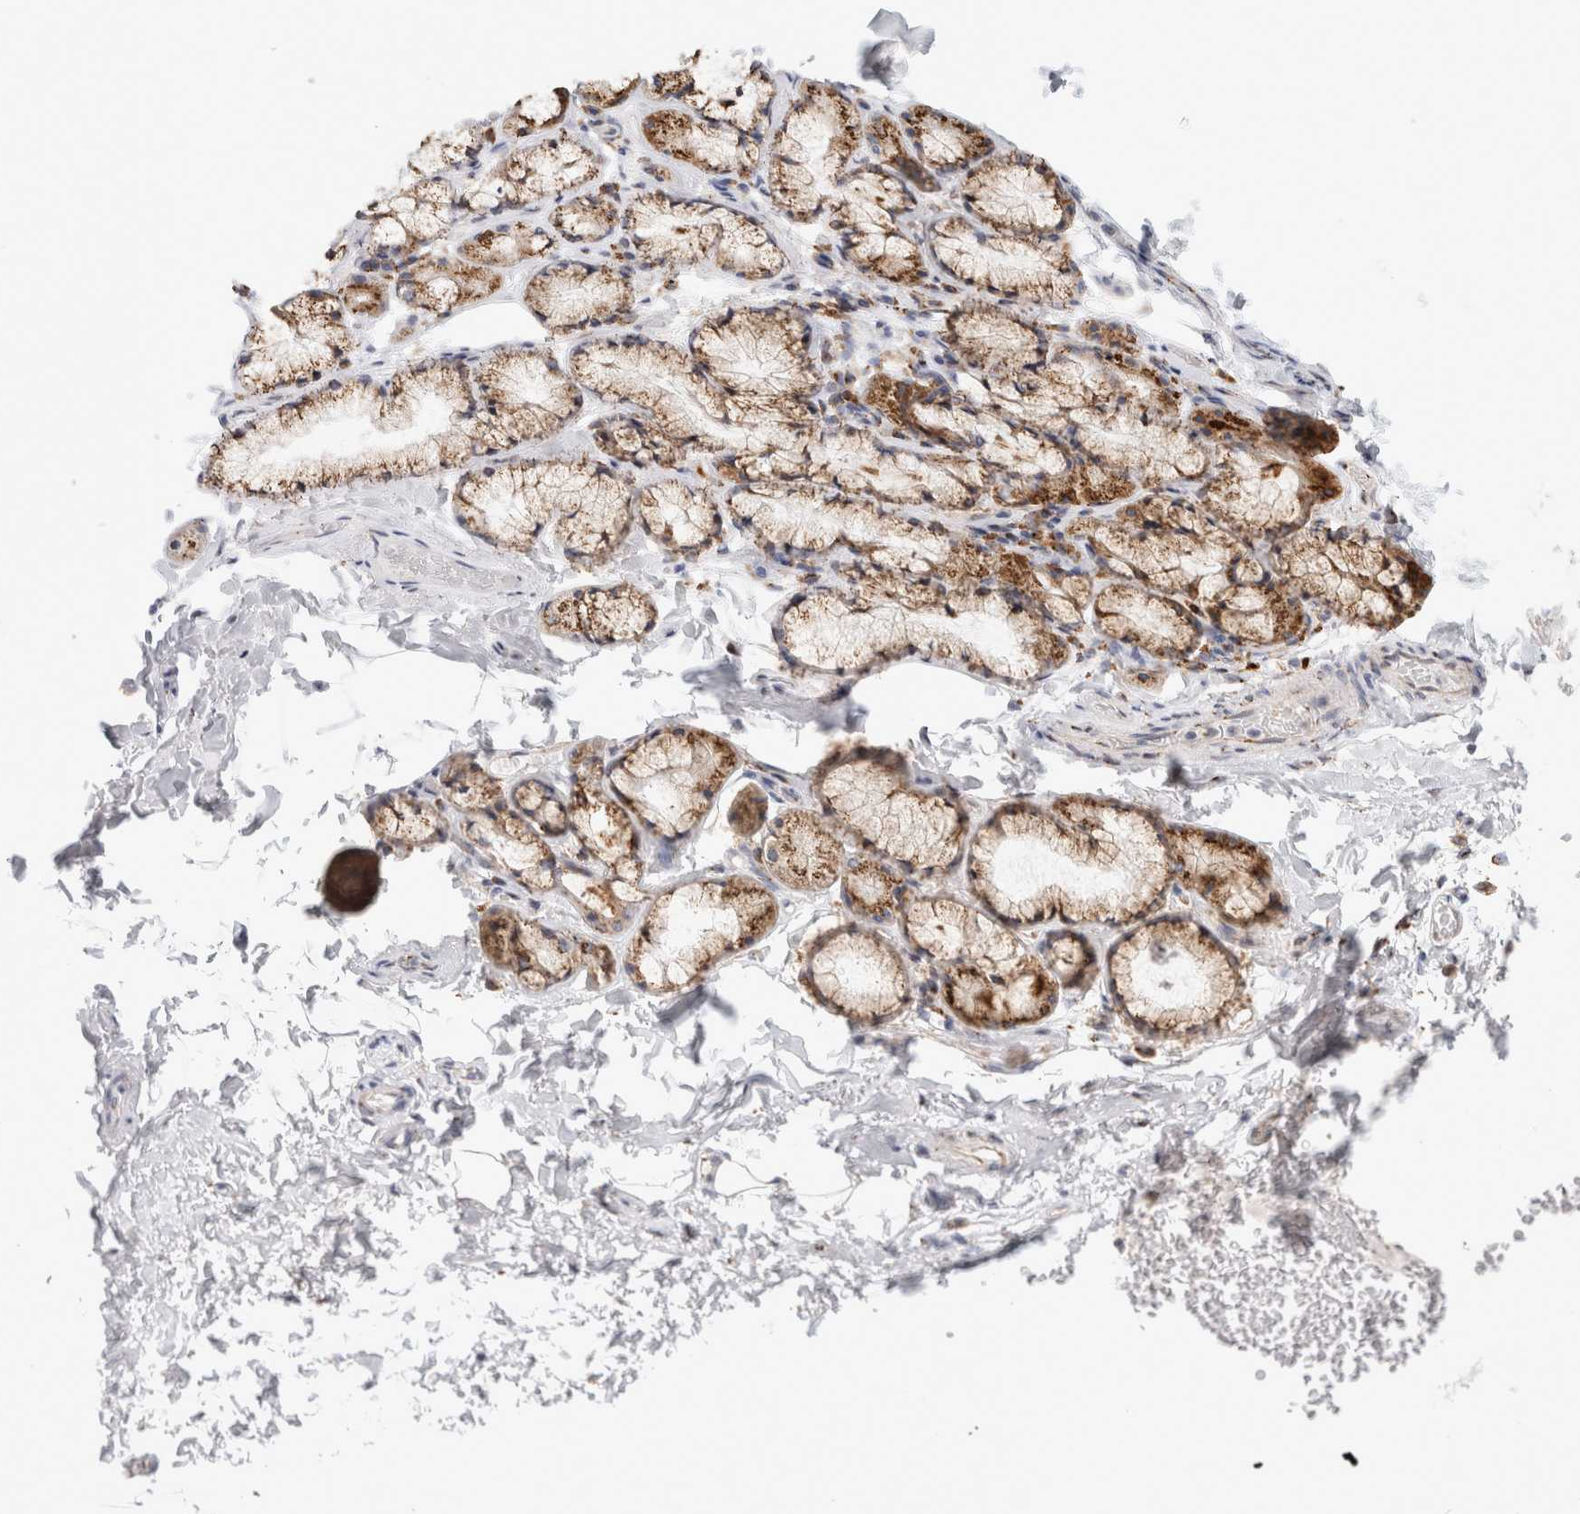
{"staining": {"intensity": "strong", "quantity": ">75%", "location": "cytoplasmic/membranous"}, "tissue": "soft tissue", "cell_type": "Fibroblasts", "image_type": "normal", "snomed": [{"axis": "morphology", "description": "Normal tissue, NOS"}, {"axis": "topography", "description": "Cartilage tissue"}, {"axis": "topography", "description": "Bronchus"}], "caption": "Immunohistochemistry (DAB (3,3'-diaminobenzidine)) staining of unremarkable soft tissue exhibits strong cytoplasmic/membranous protein positivity in about >75% of fibroblasts. (IHC, brightfield microscopy, high magnification).", "gene": "MCFD2", "patient": {"sex": "female", "age": 73}}